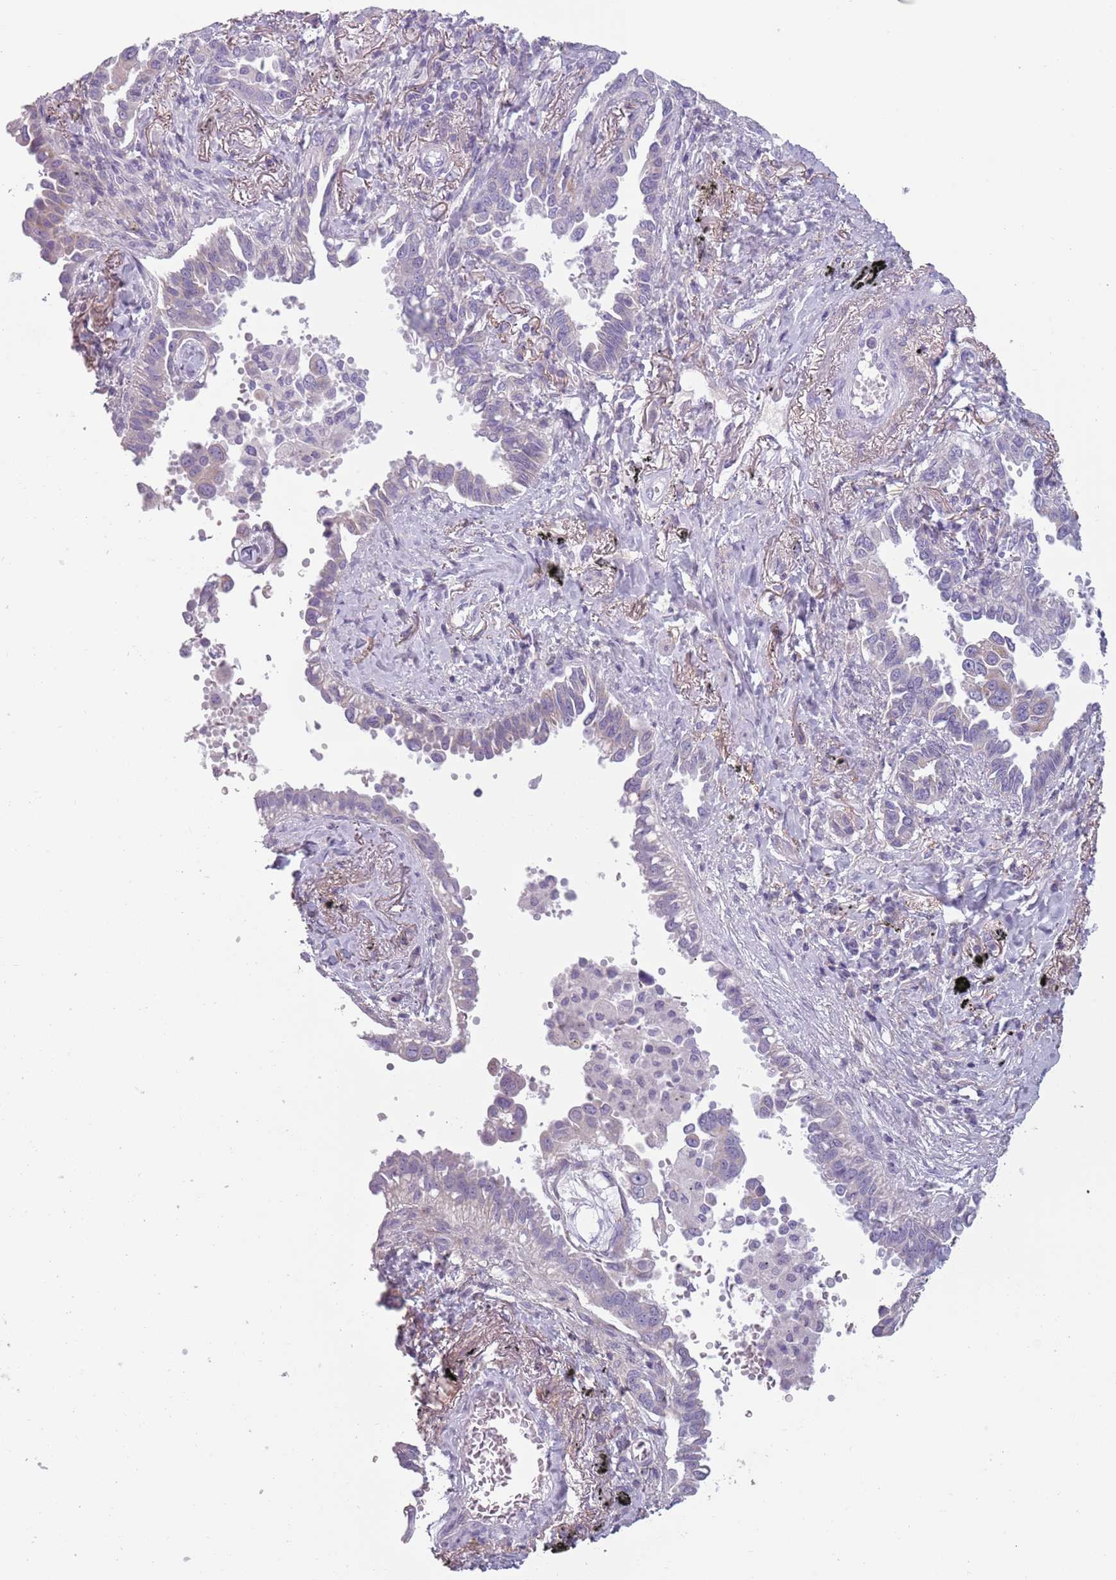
{"staining": {"intensity": "negative", "quantity": "none", "location": "none"}, "tissue": "lung cancer", "cell_type": "Tumor cells", "image_type": "cancer", "snomed": [{"axis": "morphology", "description": "Adenocarcinoma, NOS"}, {"axis": "topography", "description": "Lung"}], "caption": "Immunohistochemistry (IHC) of lung cancer (adenocarcinoma) reveals no expression in tumor cells.", "gene": "MEGF8", "patient": {"sex": "male", "age": 67}}